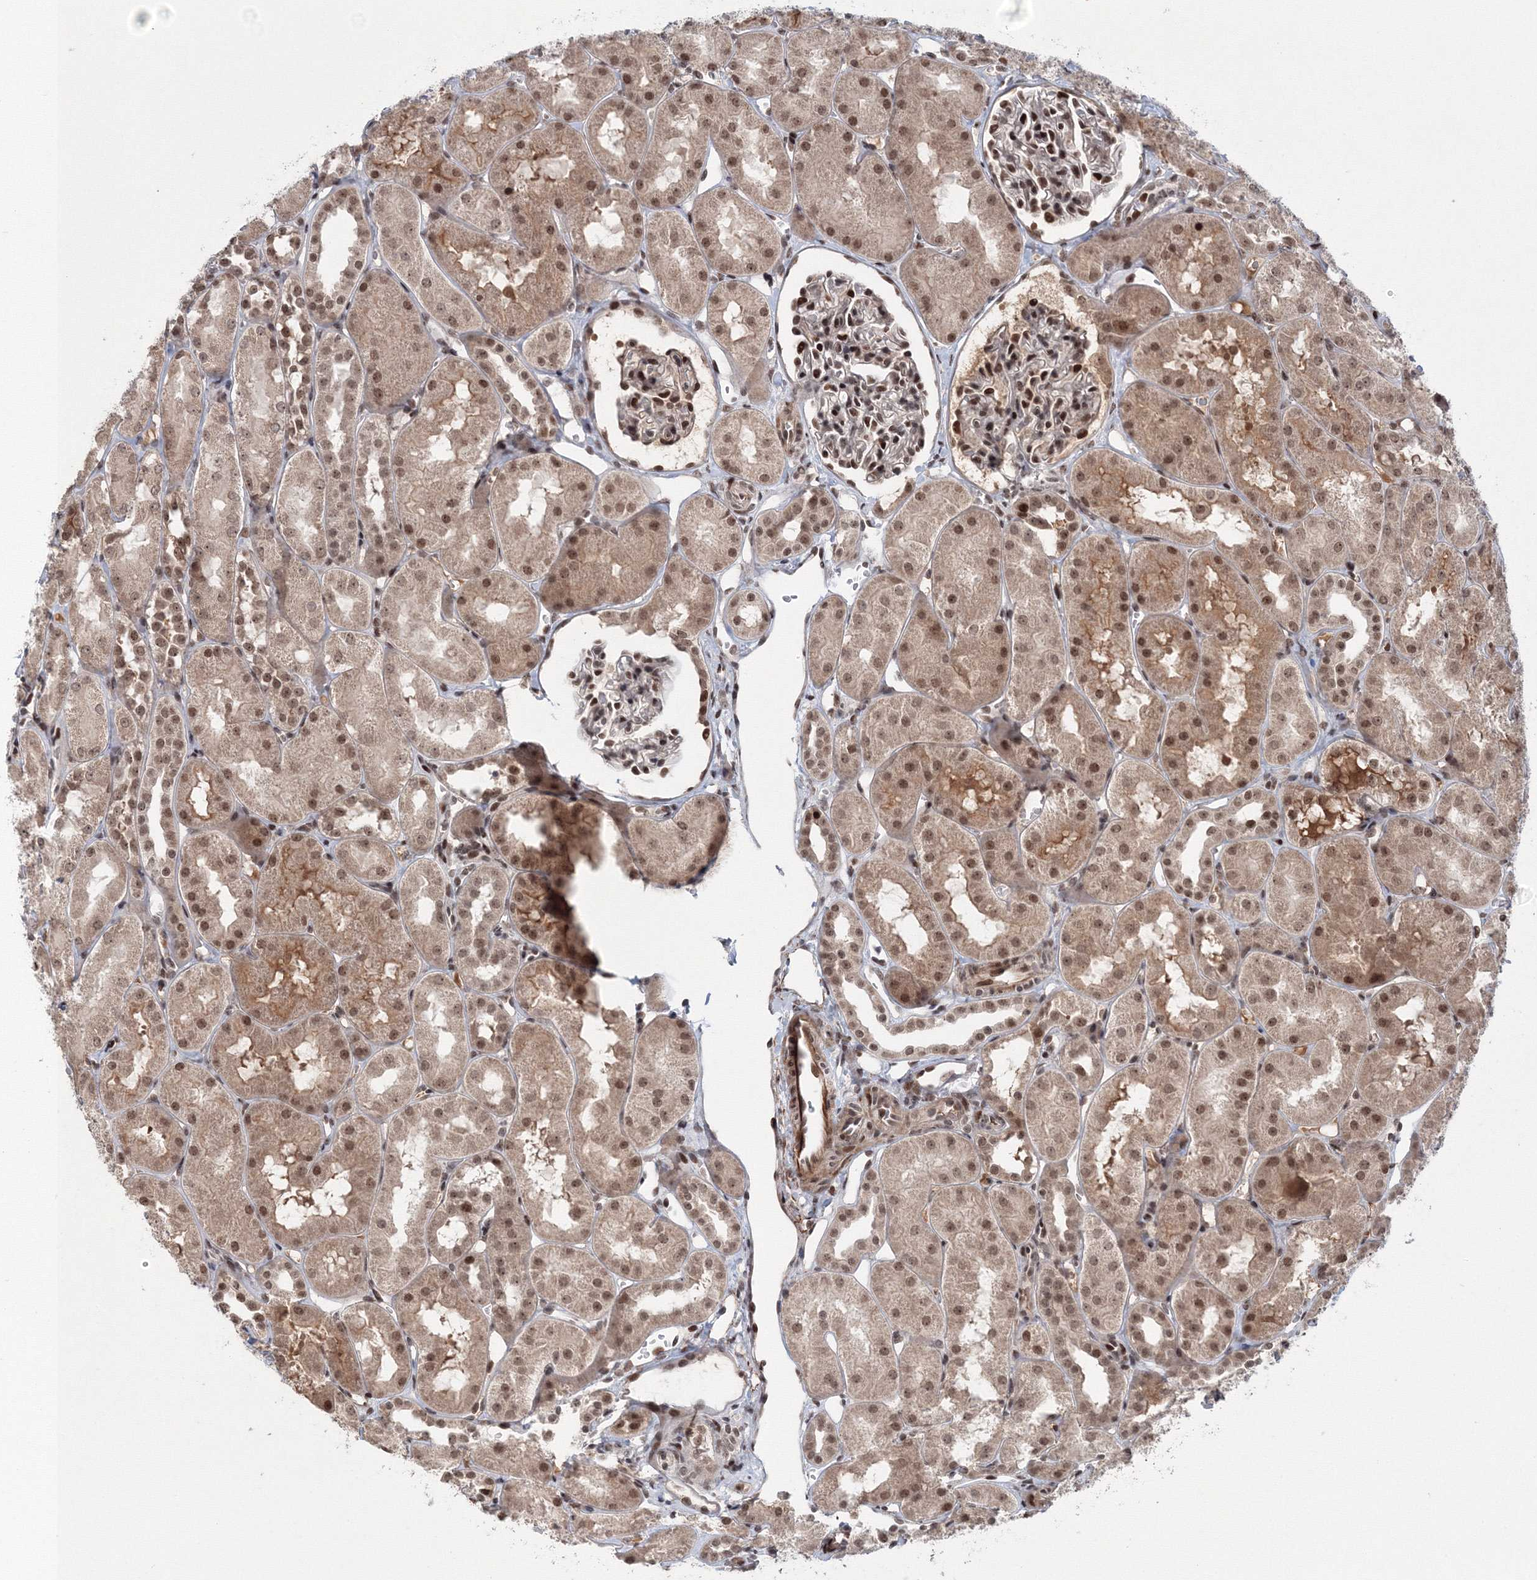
{"staining": {"intensity": "moderate", "quantity": ">75%", "location": "nuclear"}, "tissue": "kidney", "cell_type": "Cells in glomeruli", "image_type": "normal", "snomed": [{"axis": "morphology", "description": "Normal tissue, NOS"}, {"axis": "topography", "description": "Kidney"}, {"axis": "topography", "description": "Urinary bladder"}], "caption": "The micrograph demonstrates a brown stain indicating the presence of a protein in the nuclear of cells in glomeruli in kidney. (brown staining indicates protein expression, while blue staining denotes nuclei).", "gene": "NOA1", "patient": {"sex": "male", "age": 16}}